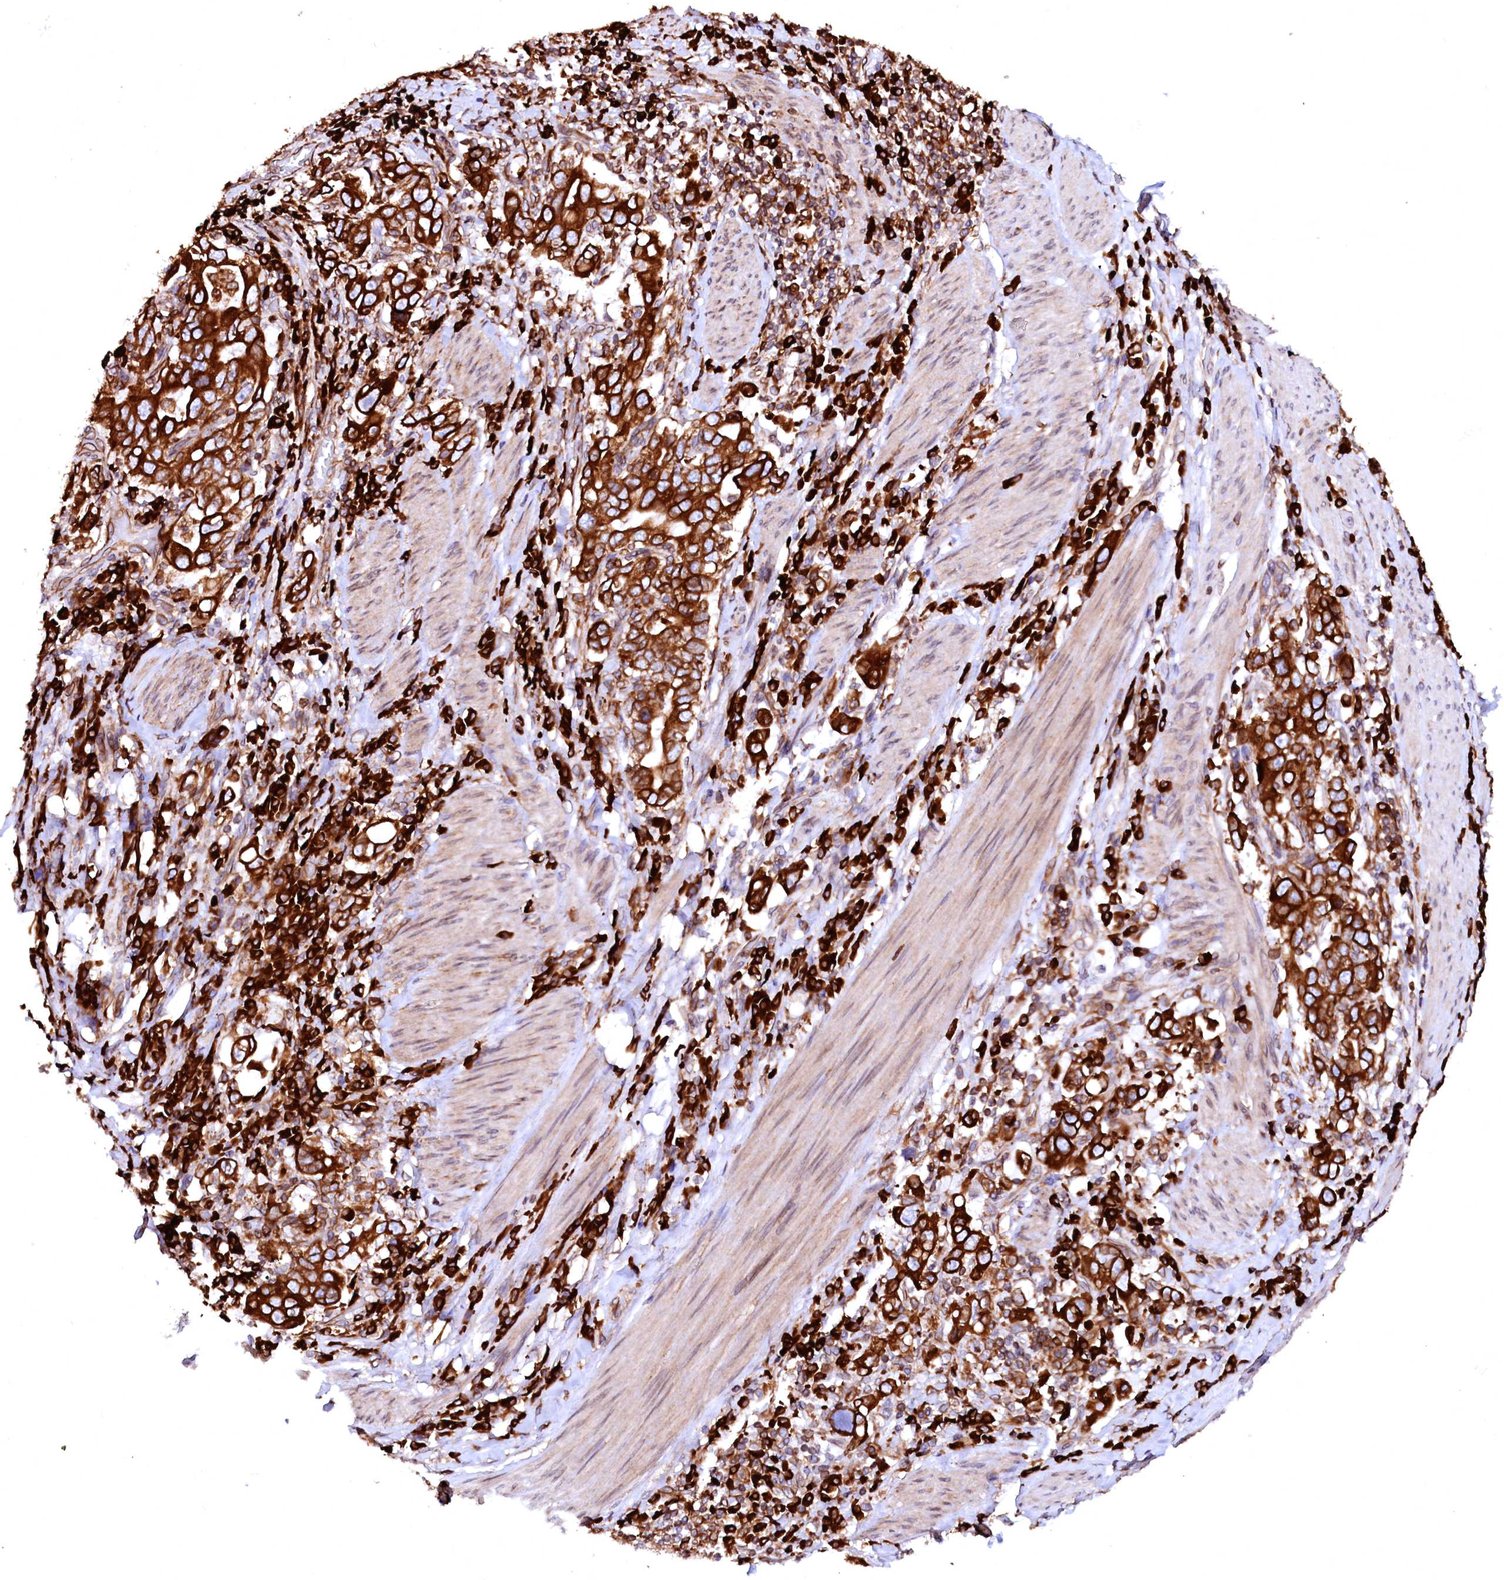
{"staining": {"intensity": "strong", "quantity": ">75%", "location": "cytoplasmic/membranous"}, "tissue": "stomach cancer", "cell_type": "Tumor cells", "image_type": "cancer", "snomed": [{"axis": "morphology", "description": "Adenocarcinoma, NOS"}, {"axis": "topography", "description": "Stomach, upper"}], "caption": "Protein expression analysis of human stomach cancer (adenocarcinoma) reveals strong cytoplasmic/membranous positivity in about >75% of tumor cells. (brown staining indicates protein expression, while blue staining denotes nuclei).", "gene": "DERL1", "patient": {"sex": "male", "age": 62}}